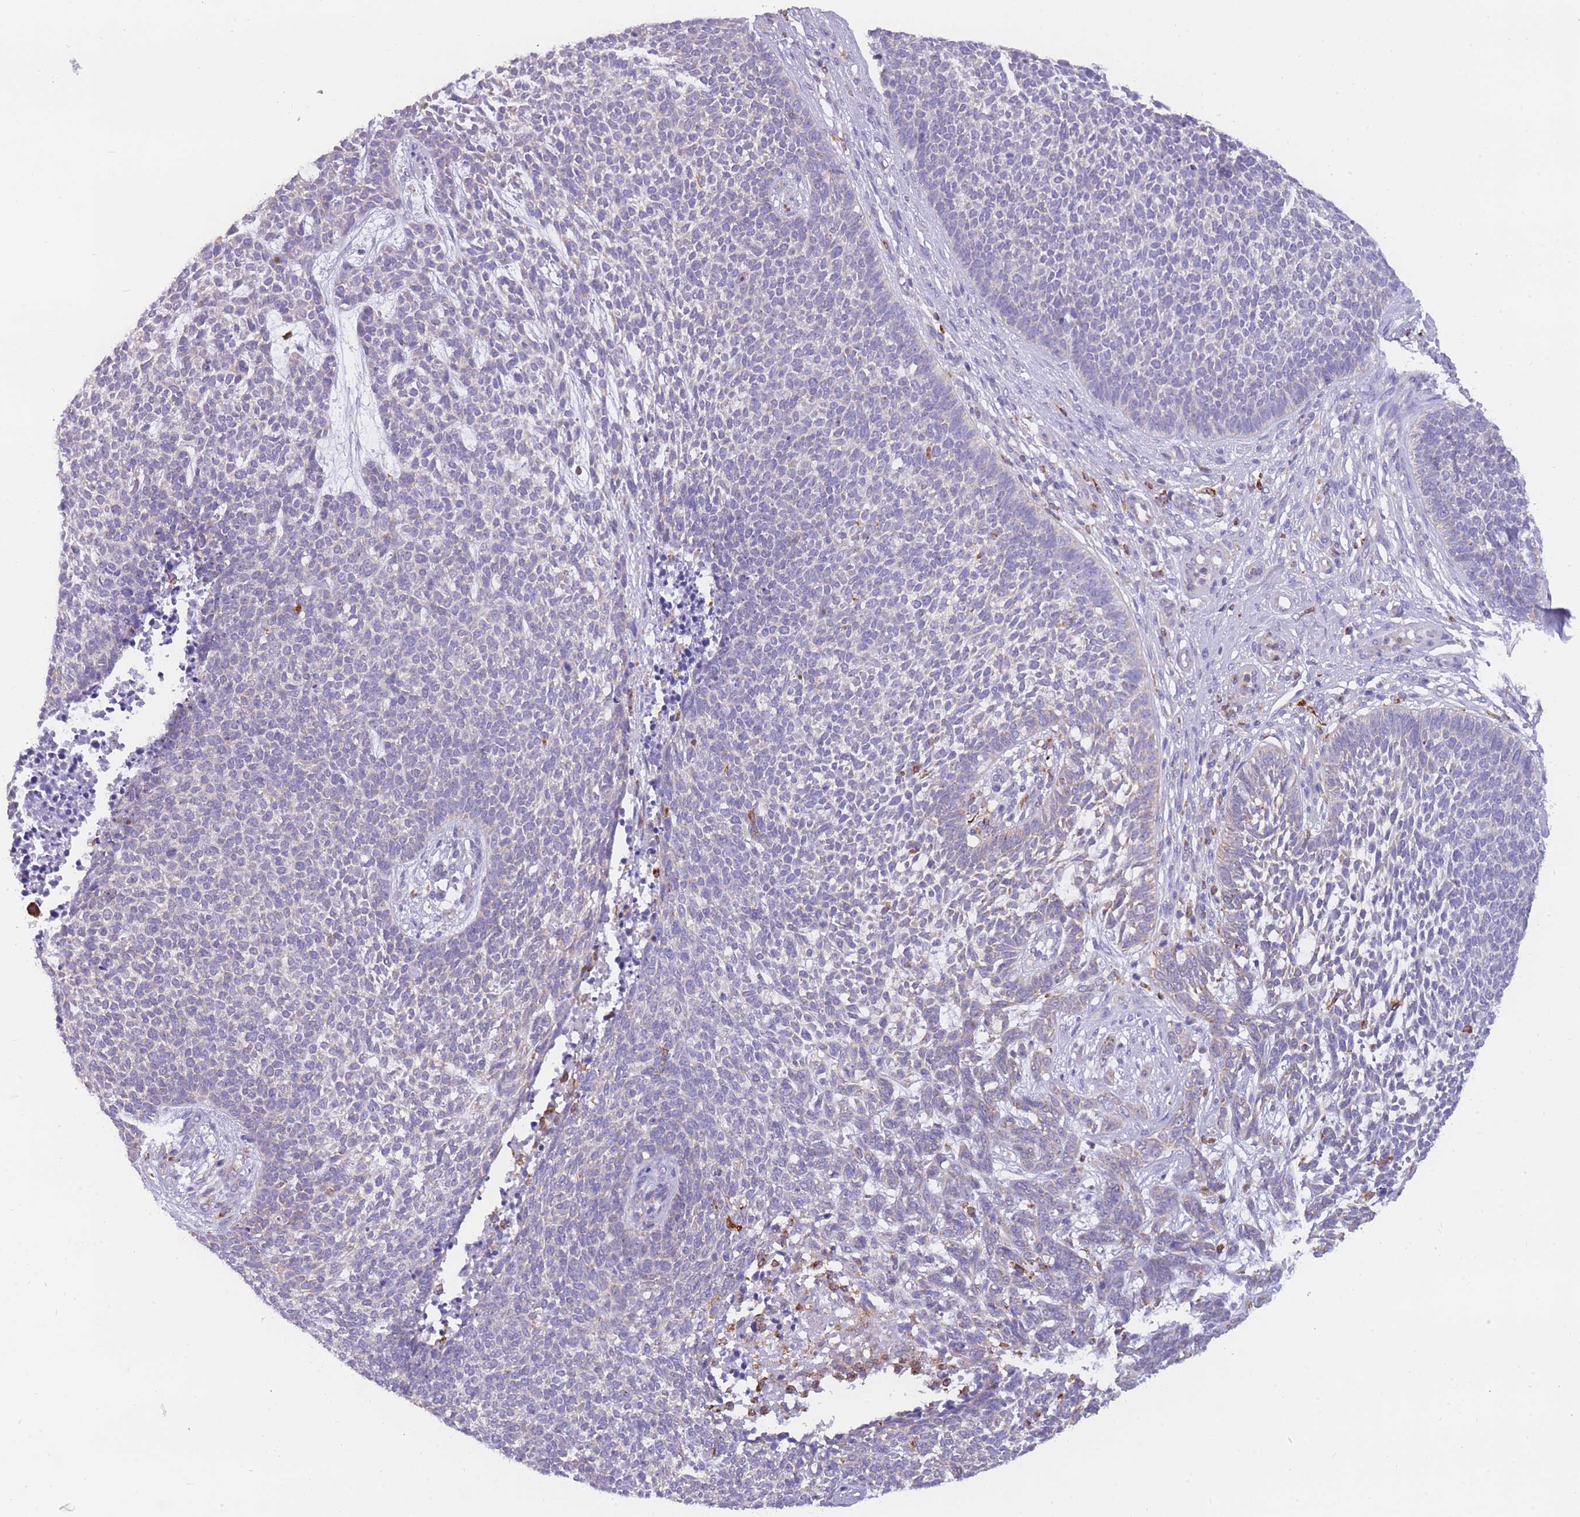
{"staining": {"intensity": "negative", "quantity": "none", "location": "none"}, "tissue": "skin cancer", "cell_type": "Tumor cells", "image_type": "cancer", "snomed": [{"axis": "morphology", "description": "Basal cell carcinoma"}, {"axis": "topography", "description": "Skin"}], "caption": "Skin cancer (basal cell carcinoma) was stained to show a protein in brown. There is no significant staining in tumor cells.", "gene": "ZNF662", "patient": {"sex": "female", "age": 84}}